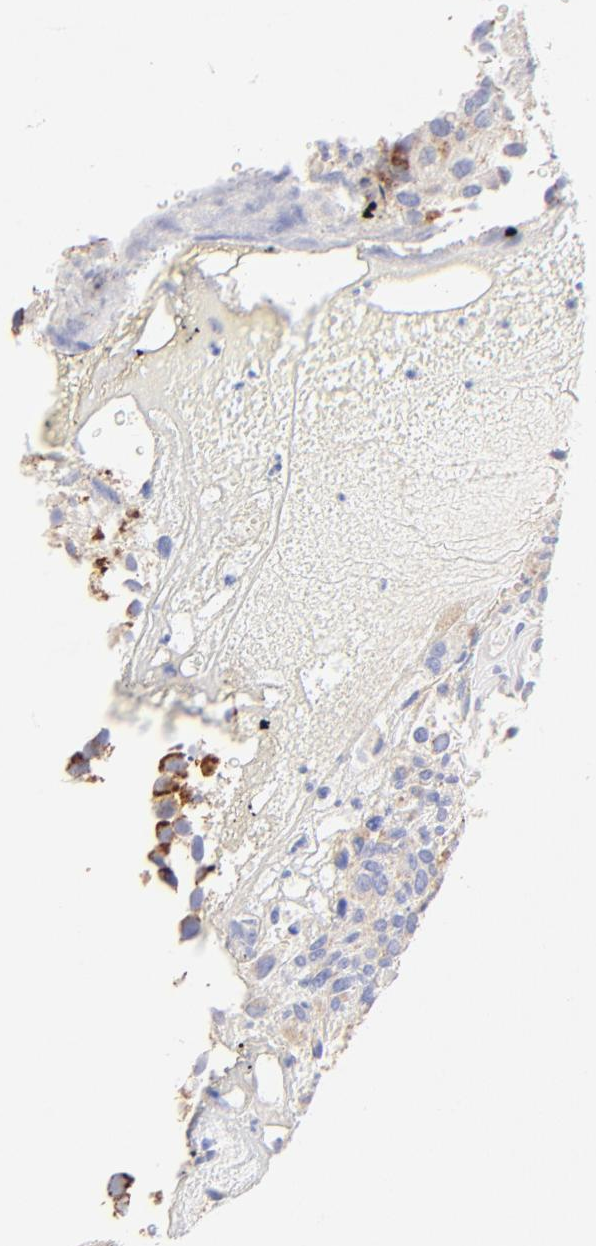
{"staining": {"intensity": "moderate", "quantity": ">75%", "location": "cytoplasmic/membranous"}, "tissue": "urothelial cancer", "cell_type": "Tumor cells", "image_type": "cancer", "snomed": [{"axis": "morphology", "description": "Urothelial carcinoma, High grade"}, {"axis": "topography", "description": "Urinary bladder"}], "caption": "Immunohistochemistry (IHC) micrograph of human high-grade urothelial carcinoma stained for a protein (brown), which shows medium levels of moderate cytoplasmic/membranous positivity in about >75% of tumor cells.", "gene": "ECH1", "patient": {"sex": "male", "age": 72}}